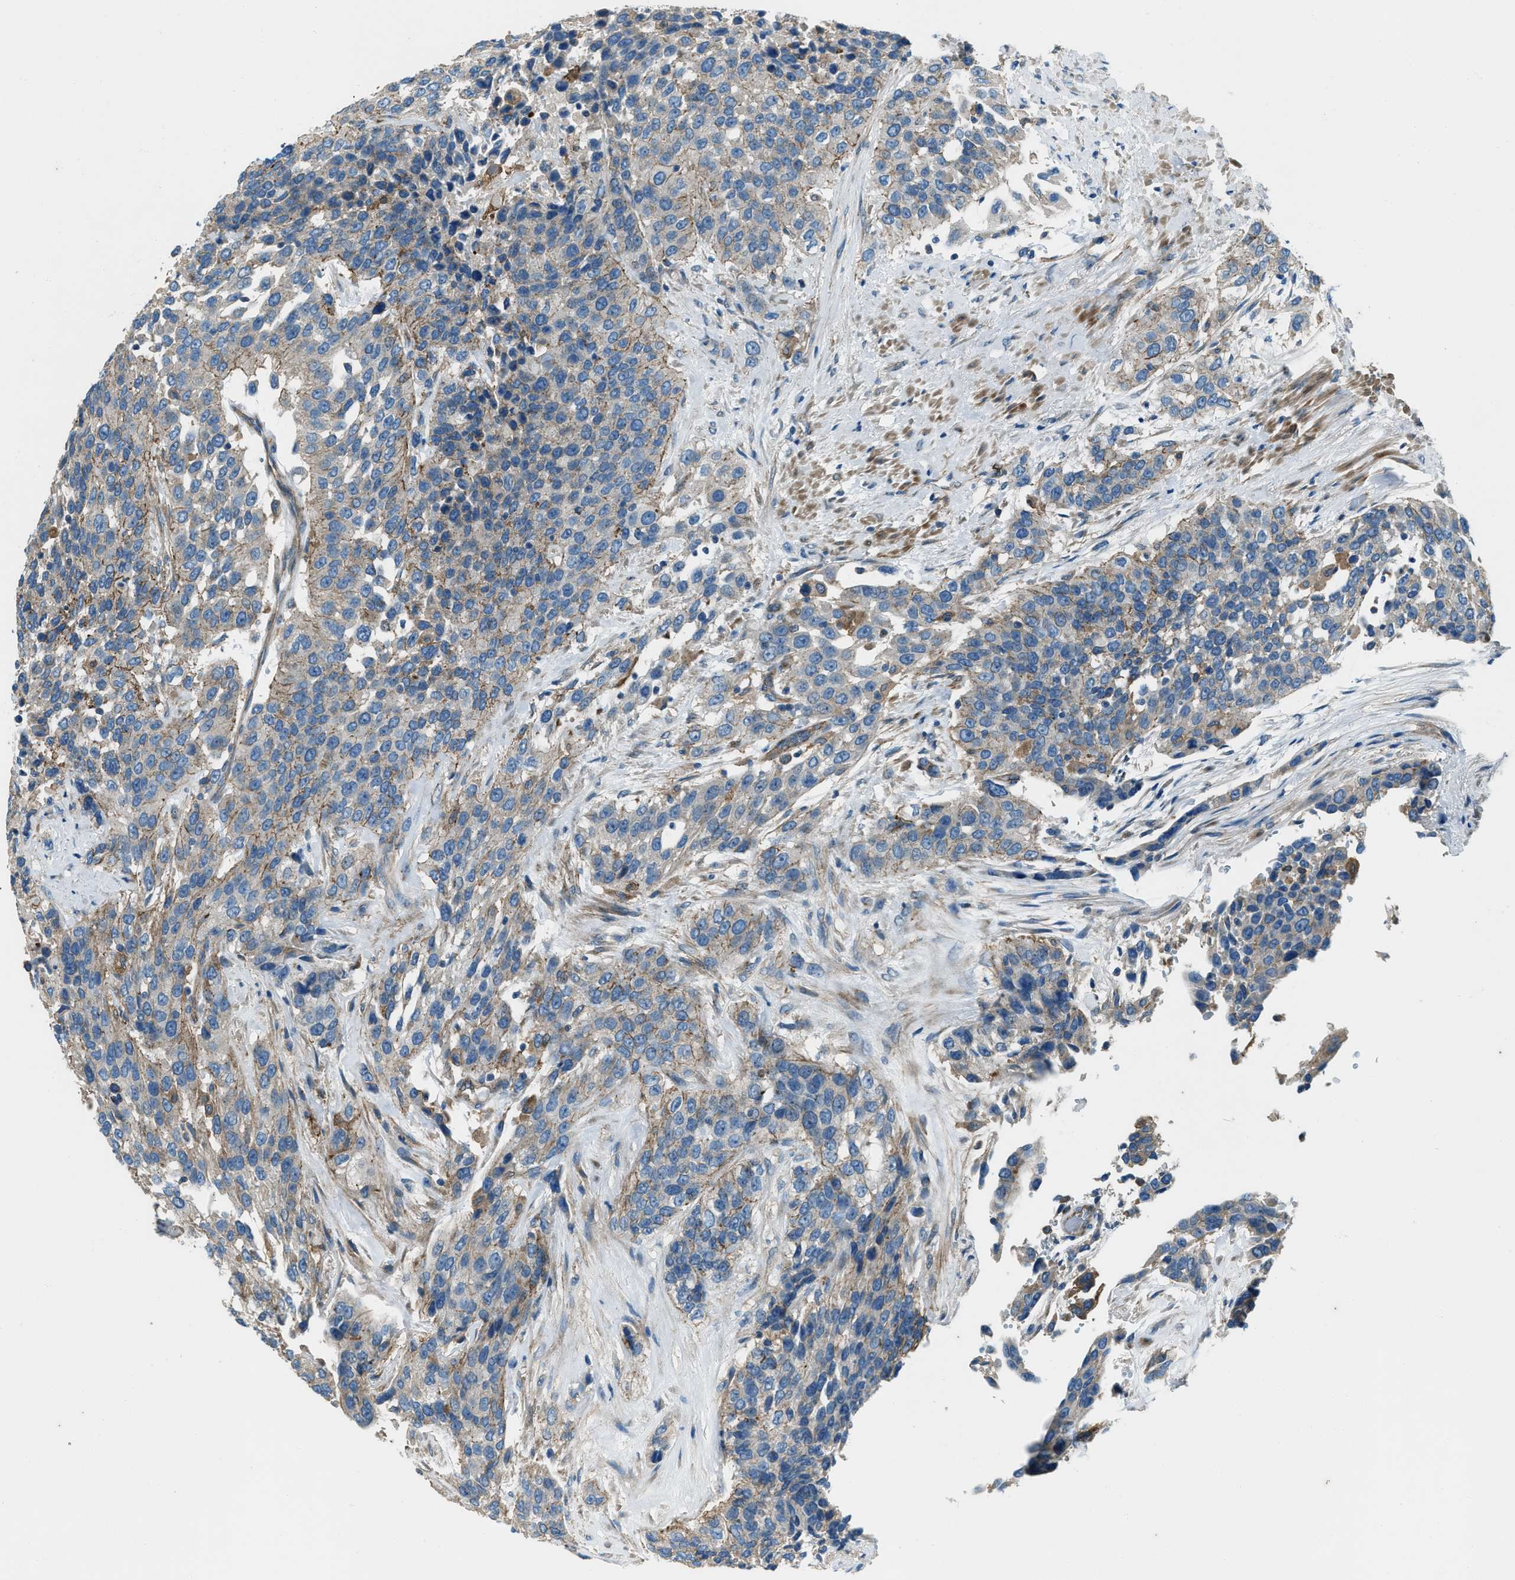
{"staining": {"intensity": "weak", "quantity": "25%-75%", "location": "cytoplasmic/membranous"}, "tissue": "urothelial cancer", "cell_type": "Tumor cells", "image_type": "cancer", "snomed": [{"axis": "morphology", "description": "Urothelial carcinoma, High grade"}, {"axis": "topography", "description": "Urinary bladder"}], "caption": "Weak cytoplasmic/membranous expression for a protein is present in approximately 25%-75% of tumor cells of urothelial carcinoma (high-grade) using immunohistochemistry.", "gene": "SVIL", "patient": {"sex": "female", "age": 80}}